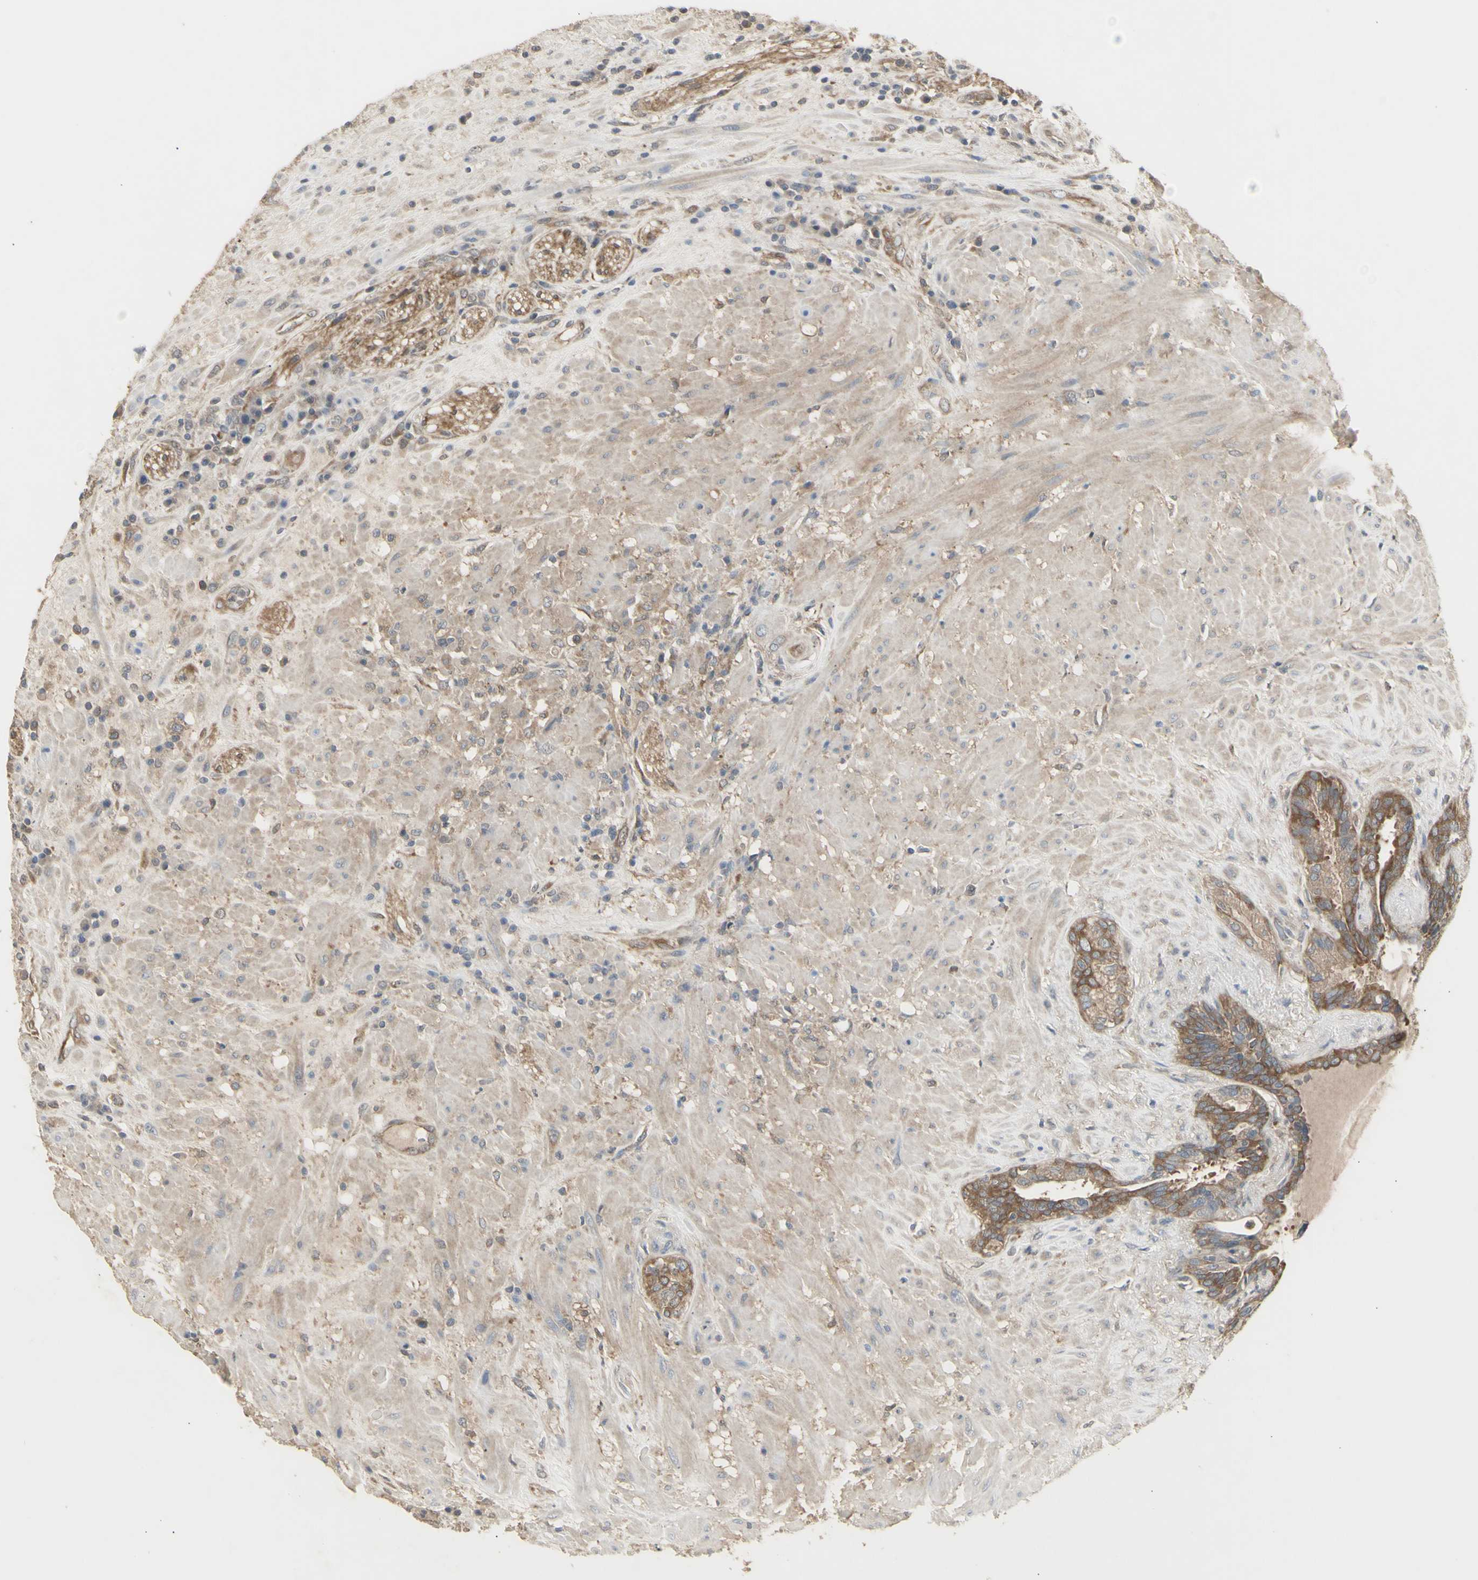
{"staining": {"intensity": "moderate", "quantity": ">75%", "location": "cytoplasmic/membranous"}, "tissue": "seminal vesicle", "cell_type": "Glandular cells", "image_type": "normal", "snomed": [{"axis": "morphology", "description": "Normal tissue, NOS"}, {"axis": "topography", "description": "Seminal veicle"}], "caption": "Seminal vesicle was stained to show a protein in brown. There is medium levels of moderate cytoplasmic/membranous staining in about >75% of glandular cells. (DAB (3,3'-diaminobenzidine) = brown stain, brightfield microscopy at high magnification).", "gene": "CHURC1", "patient": {"sex": "male", "age": 61}}